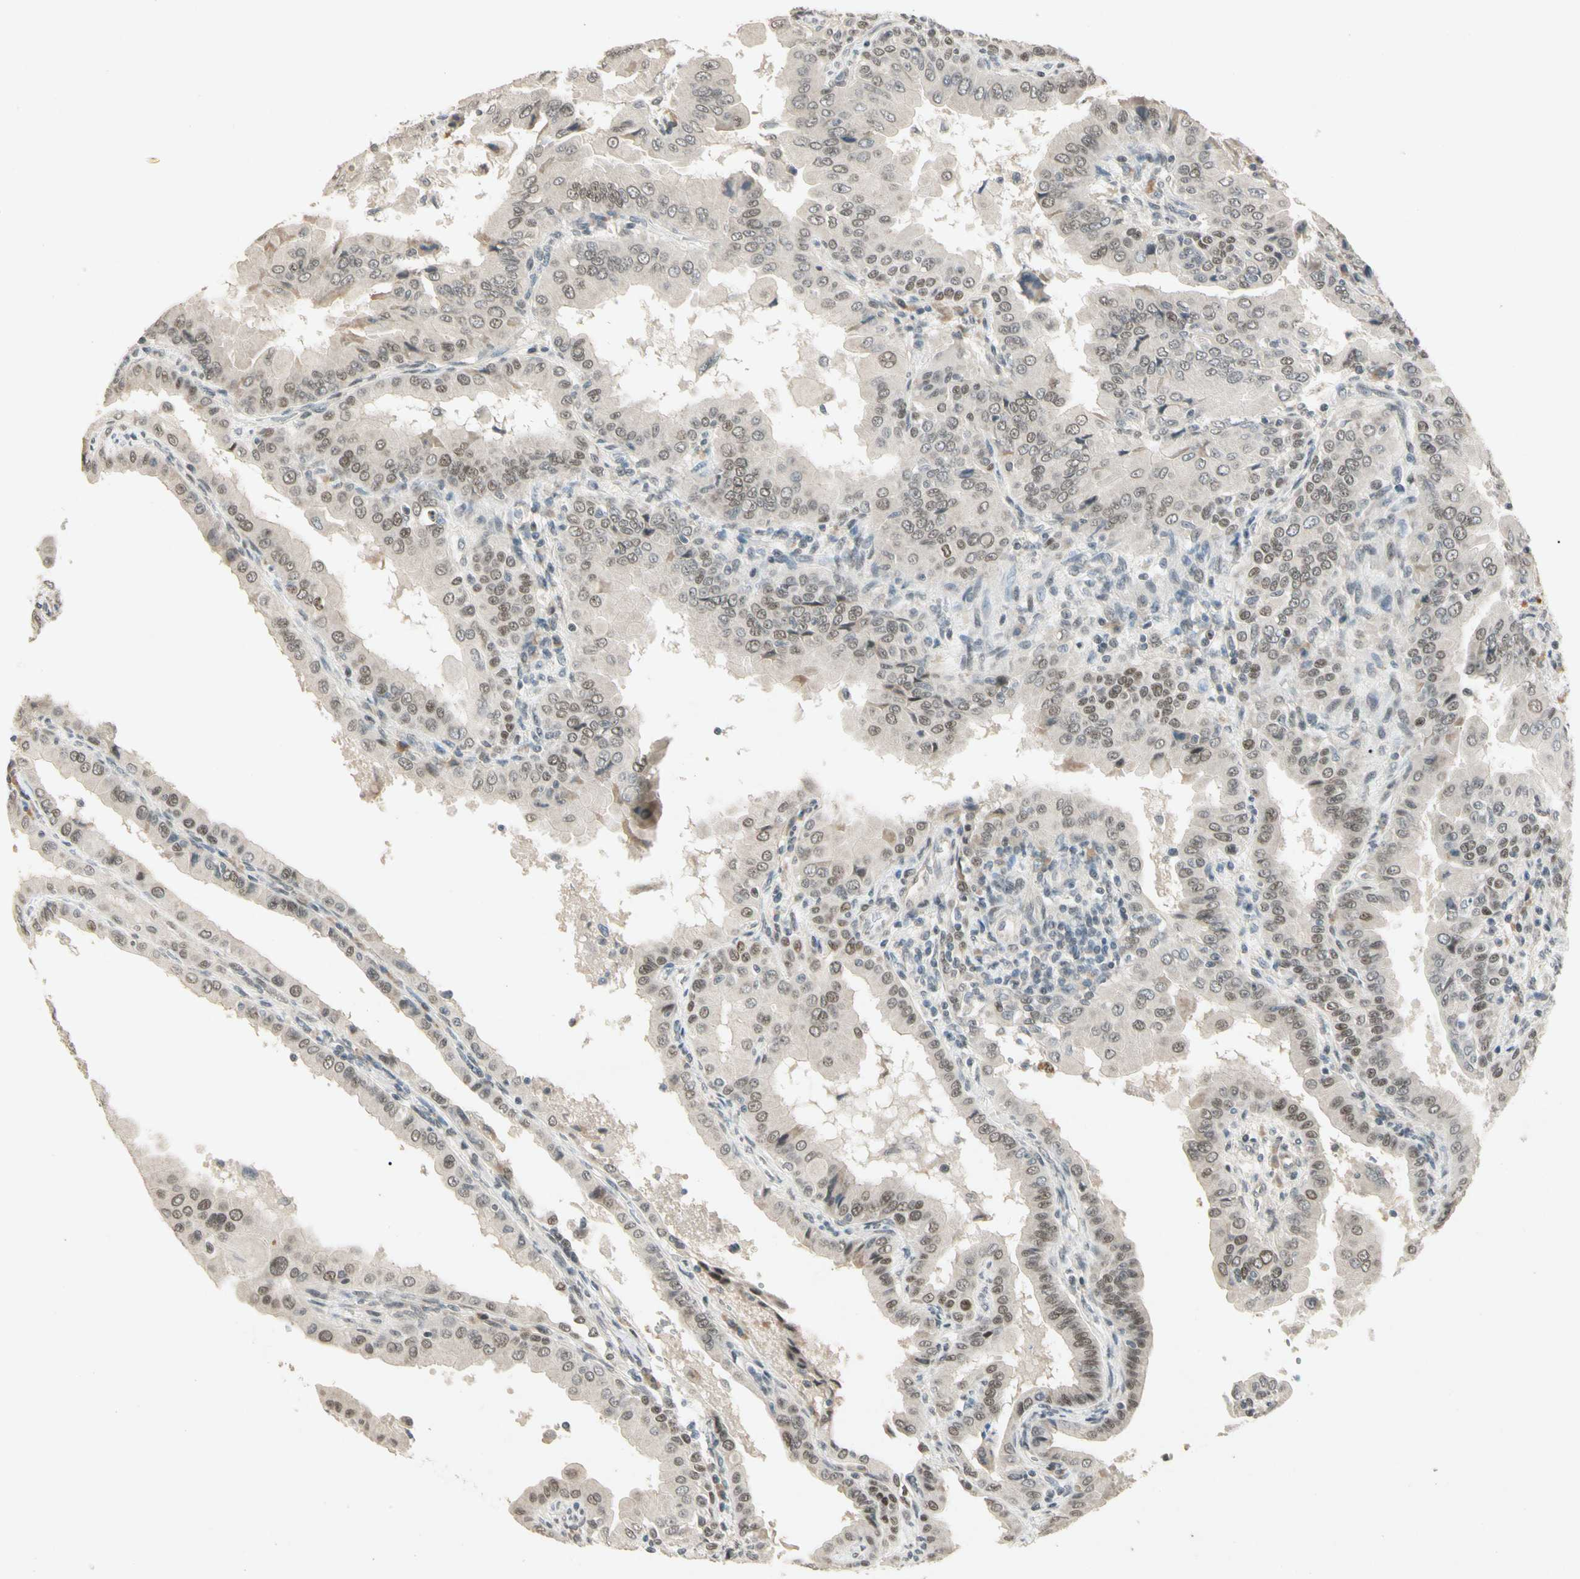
{"staining": {"intensity": "weak", "quantity": ">75%", "location": "nuclear"}, "tissue": "thyroid cancer", "cell_type": "Tumor cells", "image_type": "cancer", "snomed": [{"axis": "morphology", "description": "Papillary adenocarcinoma, NOS"}, {"axis": "topography", "description": "Thyroid gland"}], "caption": "IHC of human thyroid cancer (papillary adenocarcinoma) reveals low levels of weak nuclear staining in approximately >75% of tumor cells.", "gene": "ZBTB4", "patient": {"sex": "male", "age": 33}}